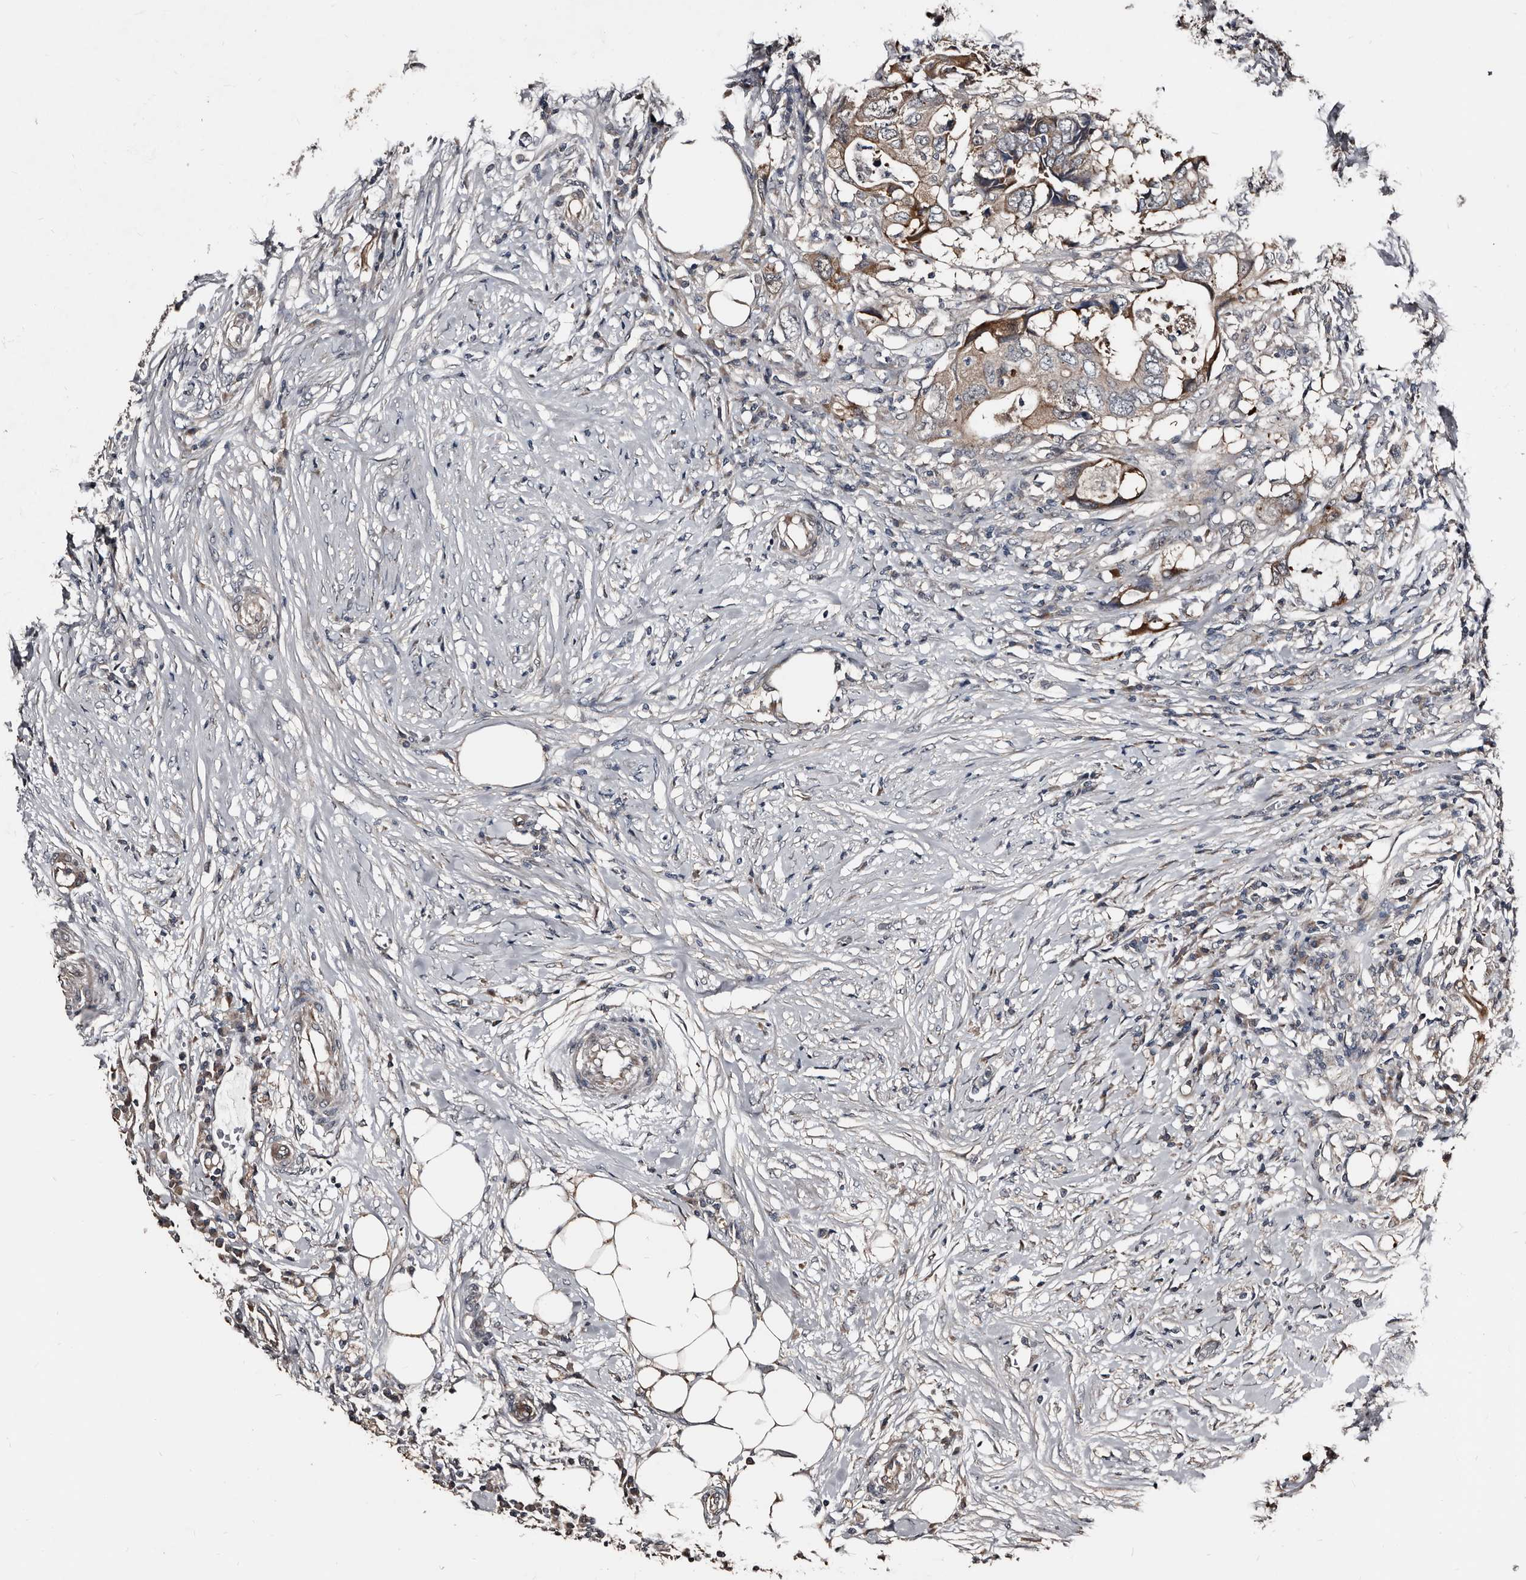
{"staining": {"intensity": "weak", "quantity": "25%-75%", "location": "cytoplasmic/membranous"}, "tissue": "colorectal cancer", "cell_type": "Tumor cells", "image_type": "cancer", "snomed": [{"axis": "morphology", "description": "Adenocarcinoma, NOS"}, {"axis": "topography", "description": "Colon"}], "caption": "Colorectal cancer stained with immunohistochemistry shows weak cytoplasmic/membranous positivity in approximately 25%-75% of tumor cells. (DAB (3,3'-diaminobenzidine) IHC with brightfield microscopy, high magnification).", "gene": "DHPS", "patient": {"sex": "male", "age": 71}}